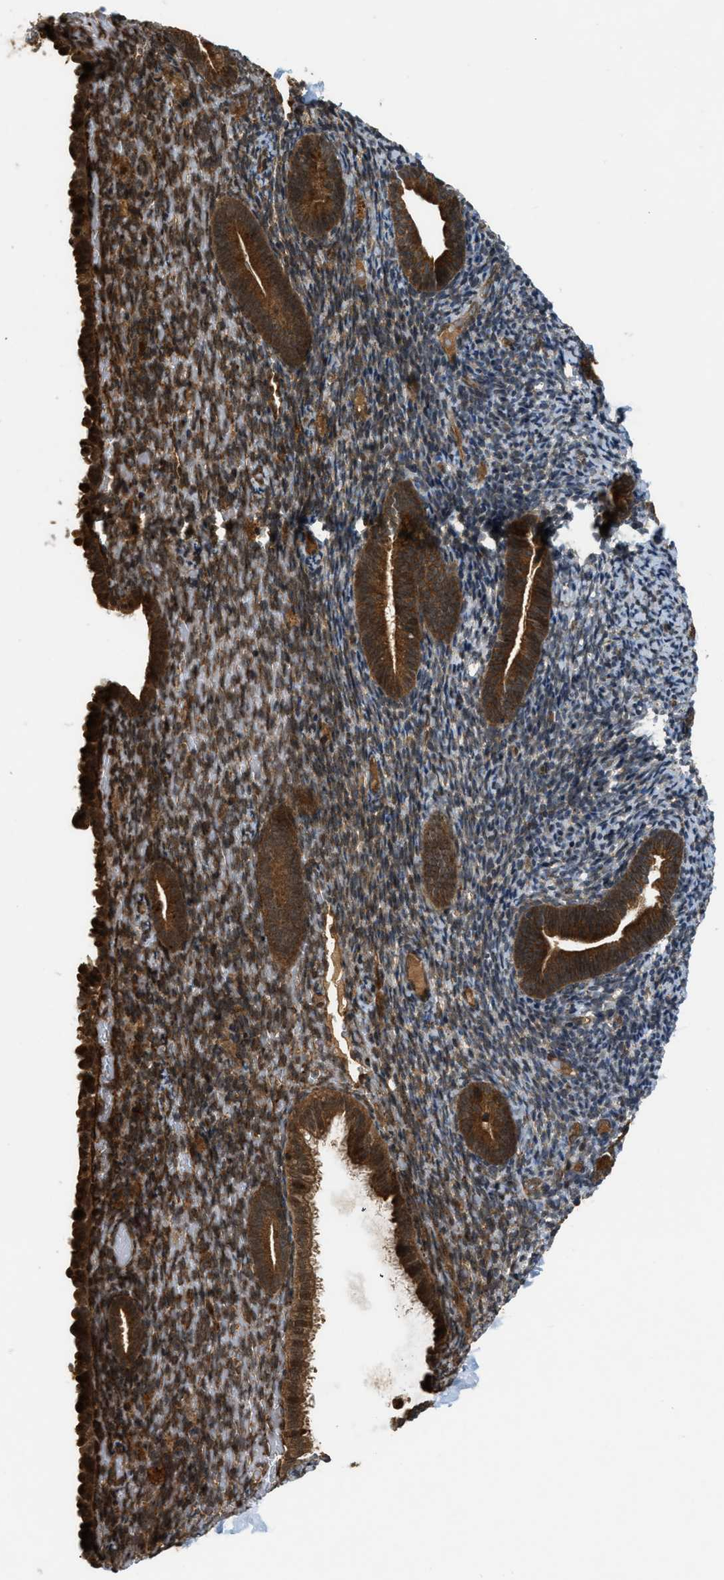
{"staining": {"intensity": "strong", "quantity": "25%-75%", "location": "cytoplasmic/membranous"}, "tissue": "endometrium", "cell_type": "Cells in endometrial stroma", "image_type": "normal", "snomed": [{"axis": "morphology", "description": "Normal tissue, NOS"}, {"axis": "topography", "description": "Endometrium"}], "caption": "Protein positivity by immunohistochemistry (IHC) reveals strong cytoplasmic/membranous expression in about 25%-75% of cells in endometrial stroma in normal endometrium. (IHC, brightfield microscopy, high magnification).", "gene": "EIF2AK3", "patient": {"sex": "female", "age": 51}}